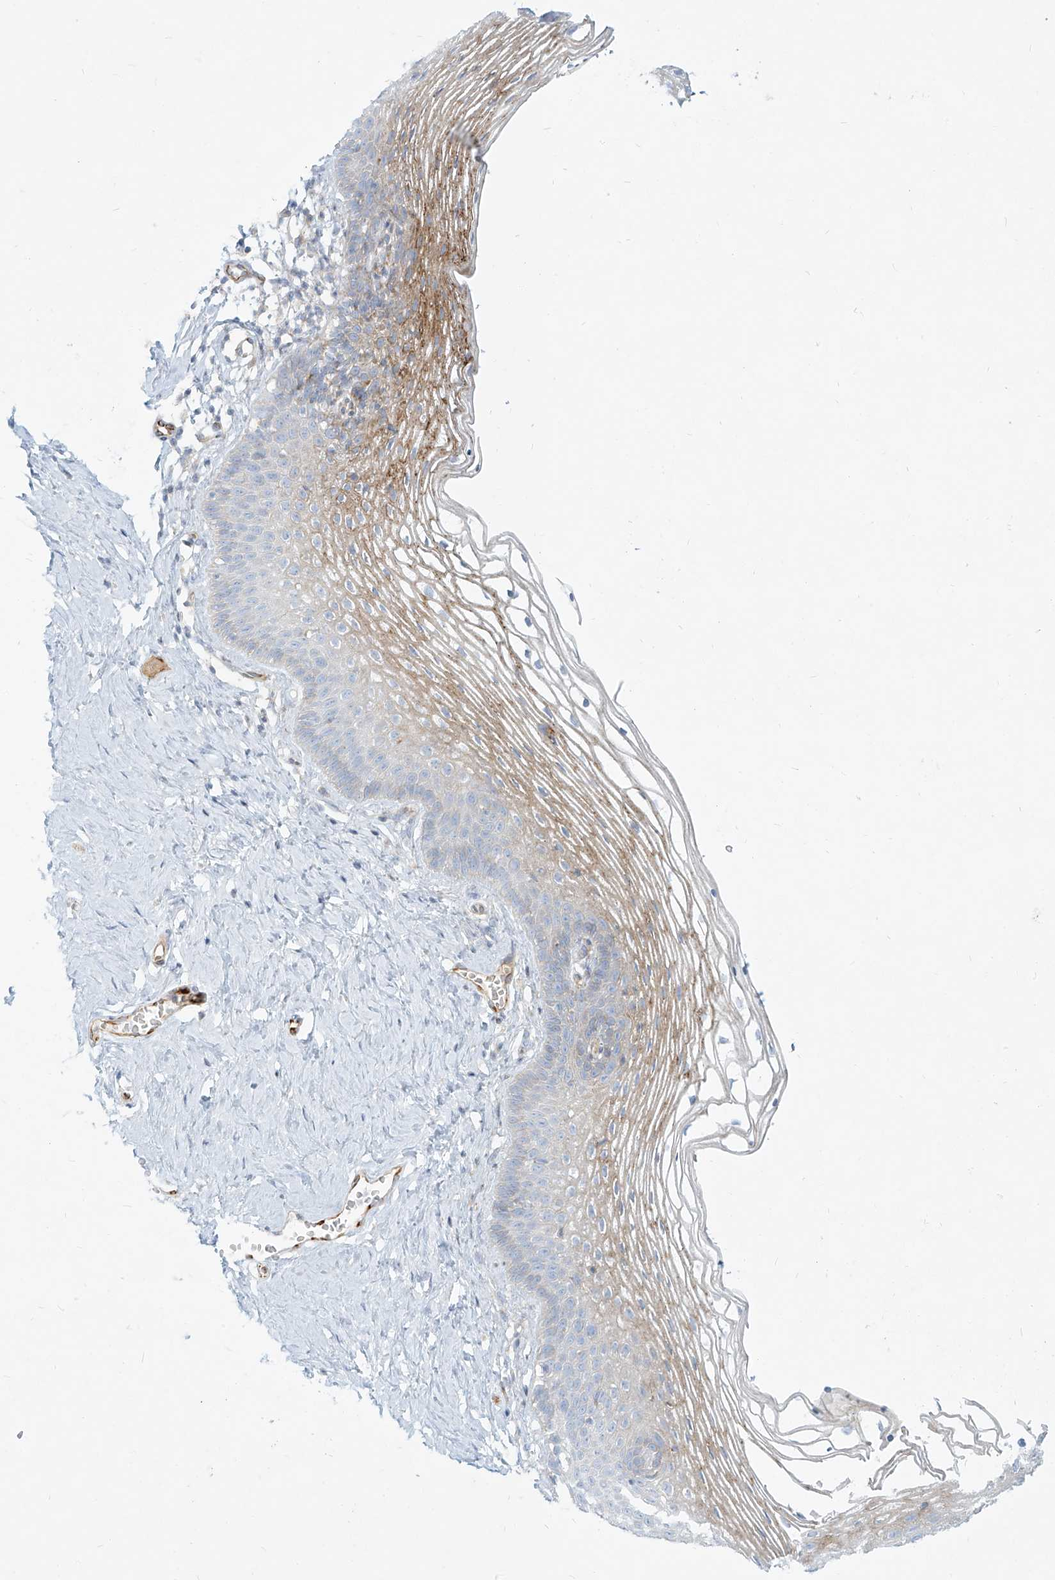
{"staining": {"intensity": "moderate", "quantity": "<25%", "location": "cytoplasmic/membranous"}, "tissue": "vagina", "cell_type": "Squamous epithelial cells", "image_type": "normal", "snomed": [{"axis": "morphology", "description": "Normal tissue, NOS"}, {"axis": "topography", "description": "Vagina"}], "caption": "High-magnification brightfield microscopy of normal vagina stained with DAB (3,3'-diaminobenzidine) (brown) and counterstained with hematoxylin (blue). squamous epithelial cells exhibit moderate cytoplasmic/membranous staining is appreciated in about<25% of cells. The protein of interest is stained brown, and the nuclei are stained in blue (DAB (3,3'-diaminobenzidine) IHC with brightfield microscopy, high magnification).", "gene": "MTX2", "patient": {"sex": "female", "age": 32}}